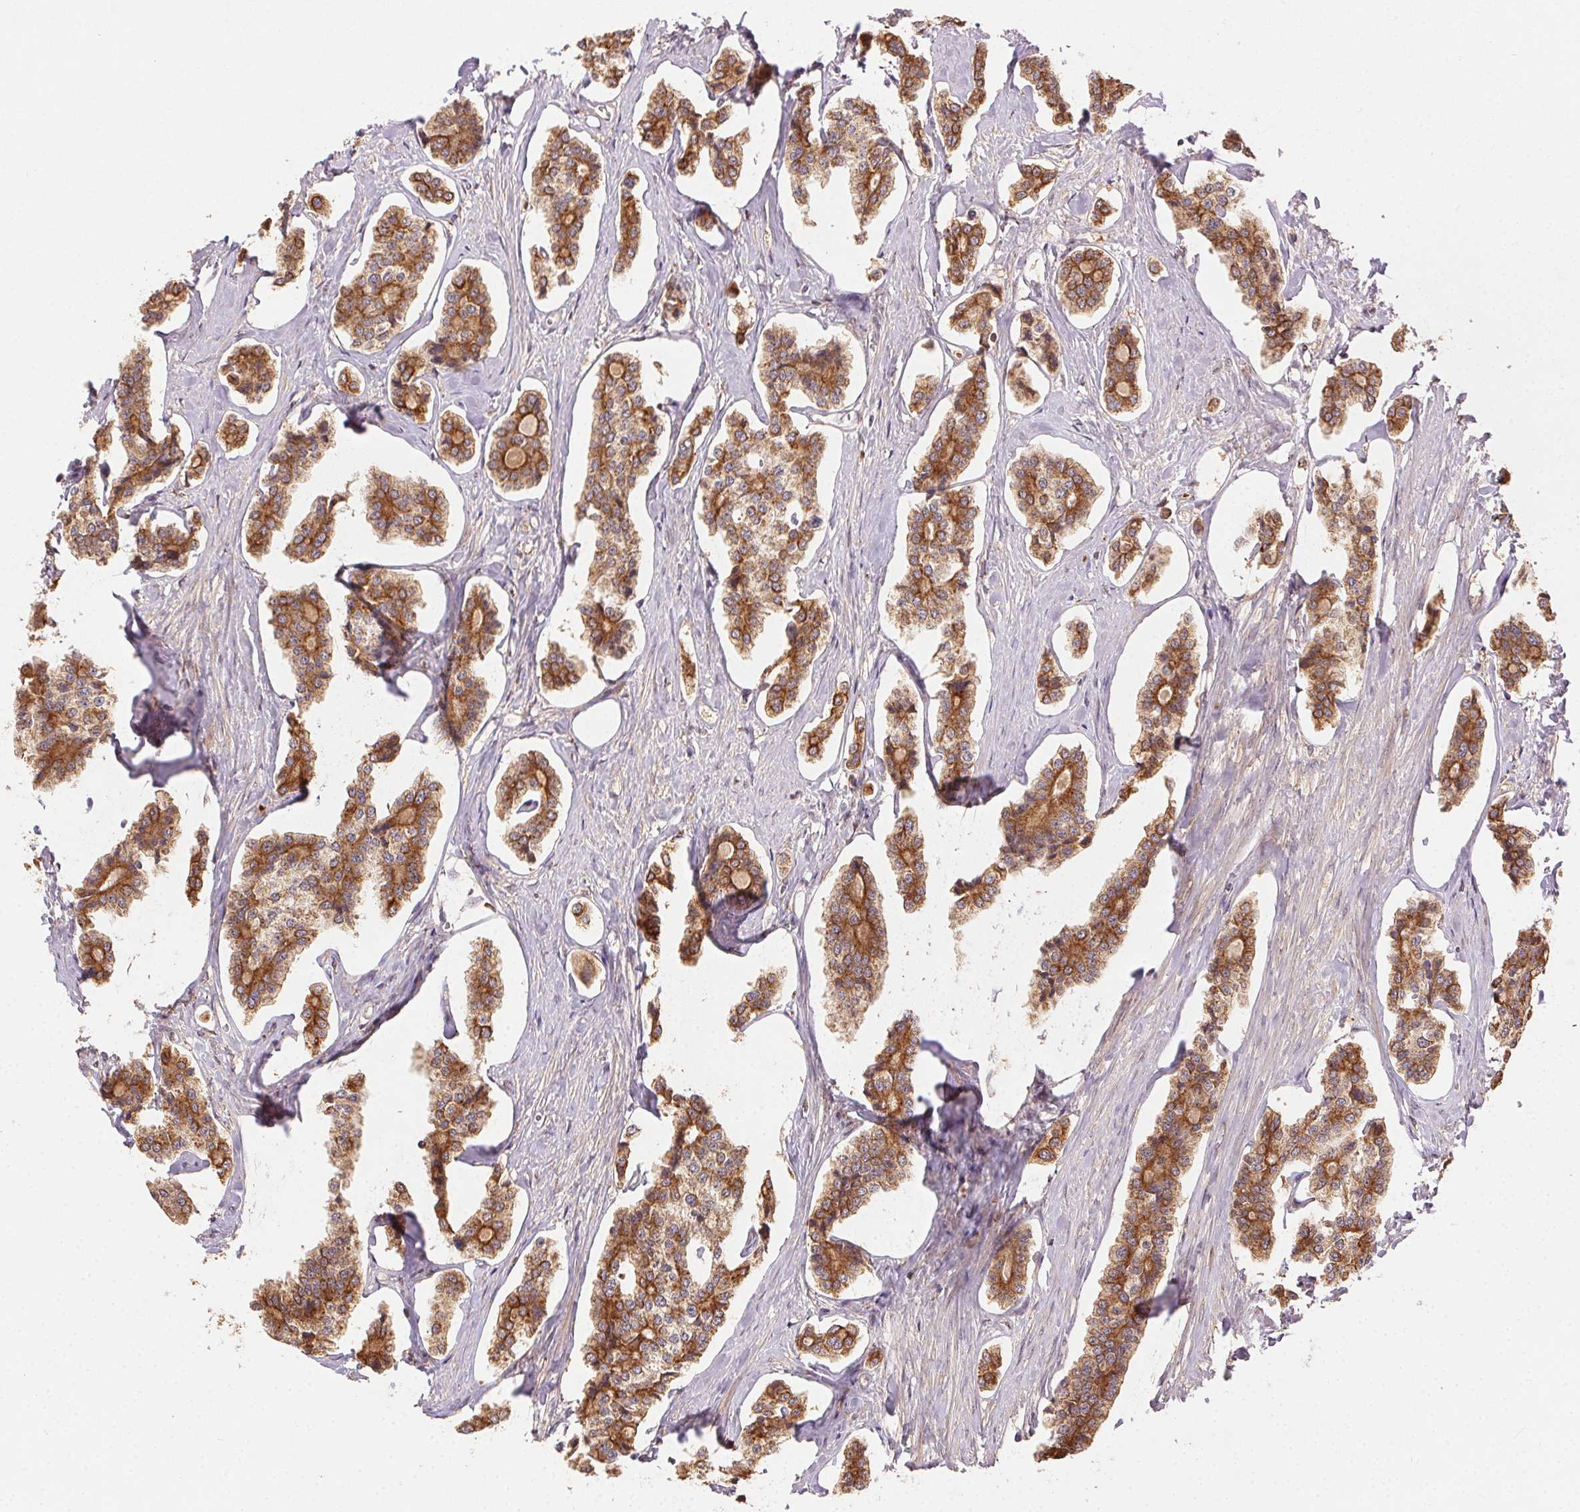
{"staining": {"intensity": "strong", "quantity": "25%-75%", "location": "cytoplasmic/membranous"}, "tissue": "carcinoid", "cell_type": "Tumor cells", "image_type": "cancer", "snomed": [{"axis": "morphology", "description": "Carcinoid, malignant, NOS"}, {"axis": "topography", "description": "Small intestine"}], "caption": "IHC micrograph of human carcinoid (malignant) stained for a protein (brown), which reveals high levels of strong cytoplasmic/membranous staining in approximately 25%-75% of tumor cells.", "gene": "KLHL15", "patient": {"sex": "female", "age": 65}}